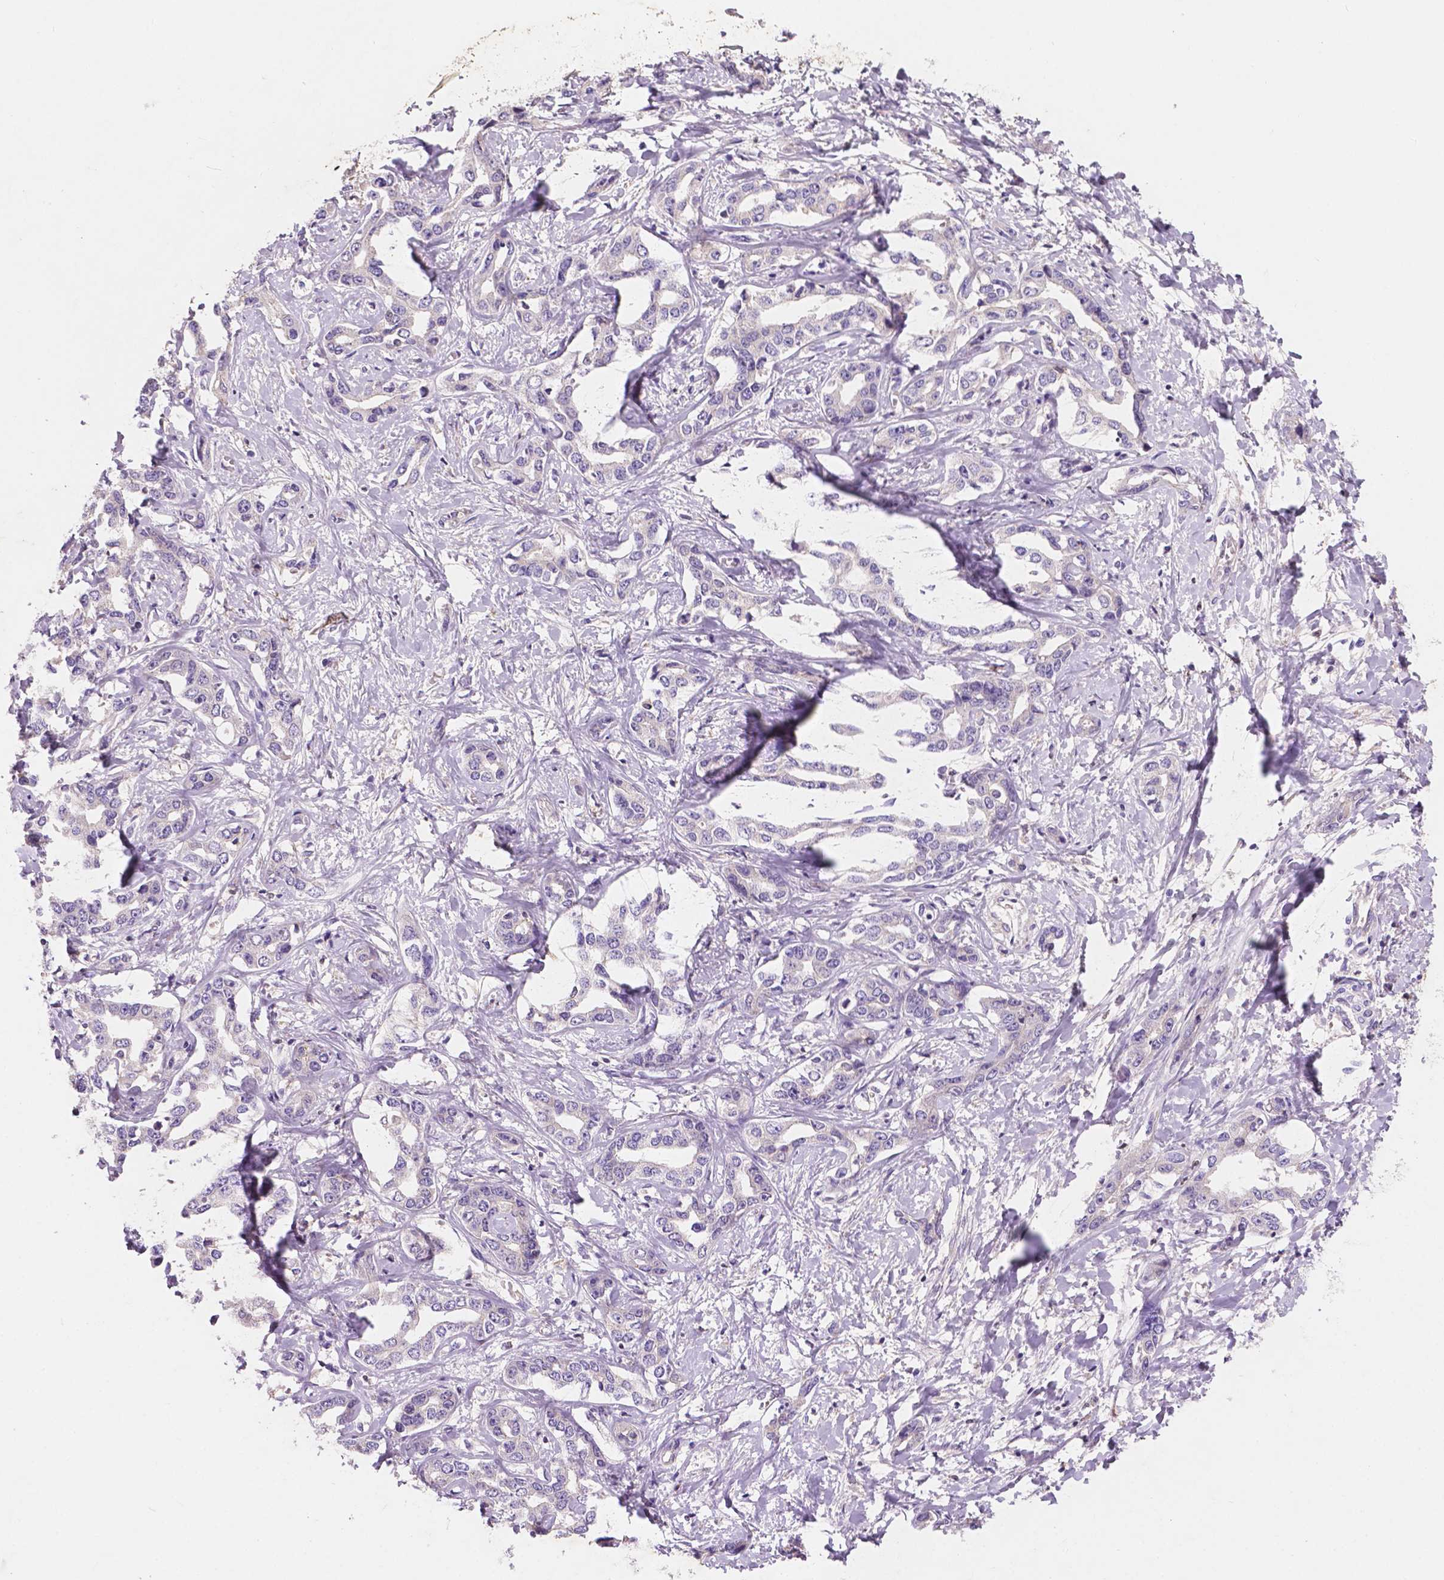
{"staining": {"intensity": "negative", "quantity": "none", "location": "none"}, "tissue": "liver cancer", "cell_type": "Tumor cells", "image_type": "cancer", "snomed": [{"axis": "morphology", "description": "Cholangiocarcinoma"}, {"axis": "topography", "description": "Liver"}], "caption": "Image shows no significant protein expression in tumor cells of liver cancer (cholangiocarcinoma).", "gene": "IREB2", "patient": {"sex": "male", "age": 59}}